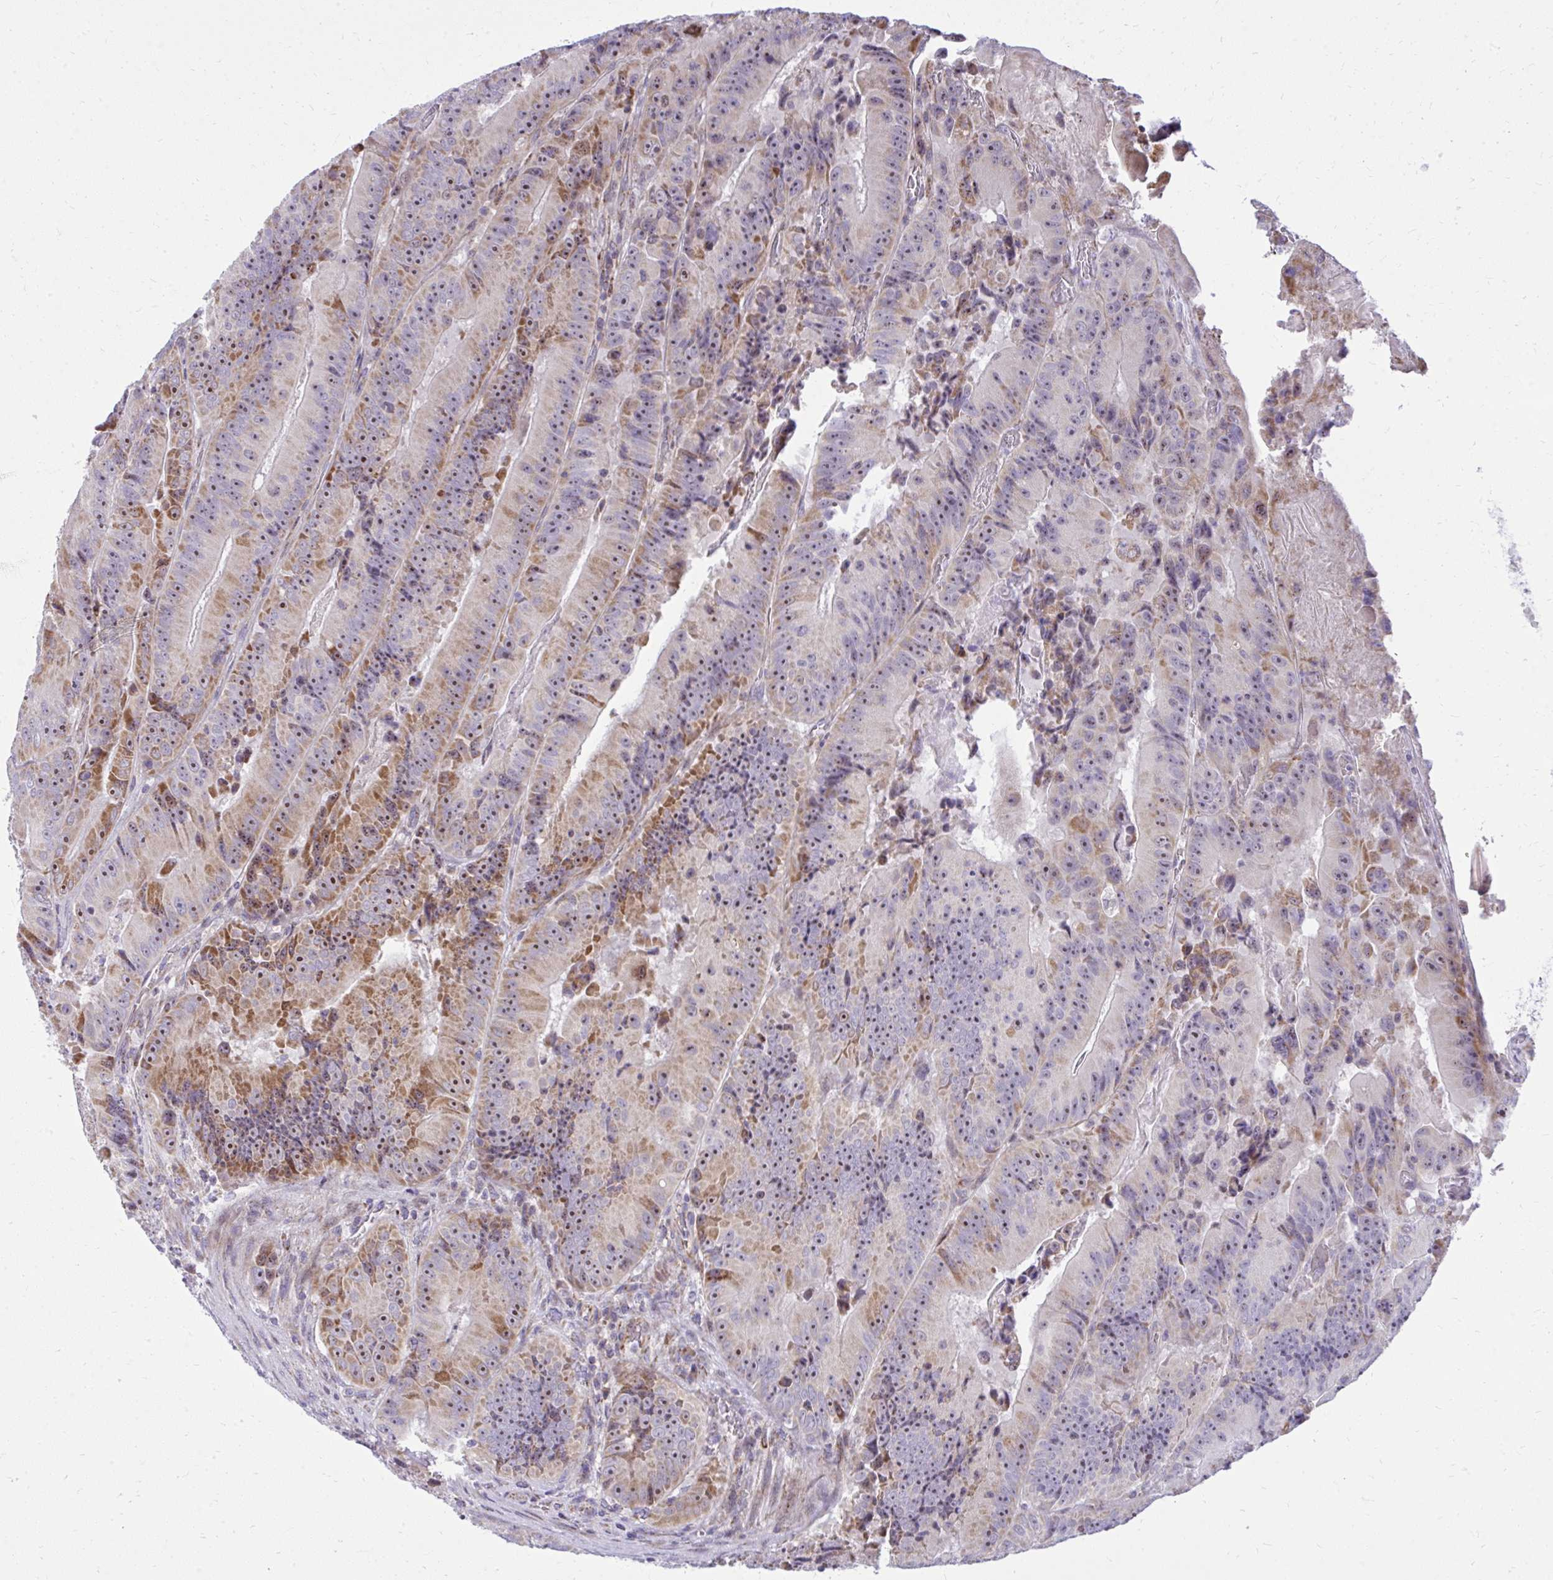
{"staining": {"intensity": "moderate", "quantity": "<25%", "location": "cytoplasmic/membranous"}, "tissue": "colorectal cancer", "cell_type": "Tumor cells", "image_type": "cancer", "snomed": [{"axis": "morphology", "description": "Adenocarcinoma, NOS"}, {"axis": "topography", "description": "Colon"}], "caption": "A brown stain shows moderate cytoplasmic/membranous staining of a protein in colorectal adenocarcinoma tumor cells.", "gene": "GPRIN3", "patient": {"sex": "female", "age": 86}}